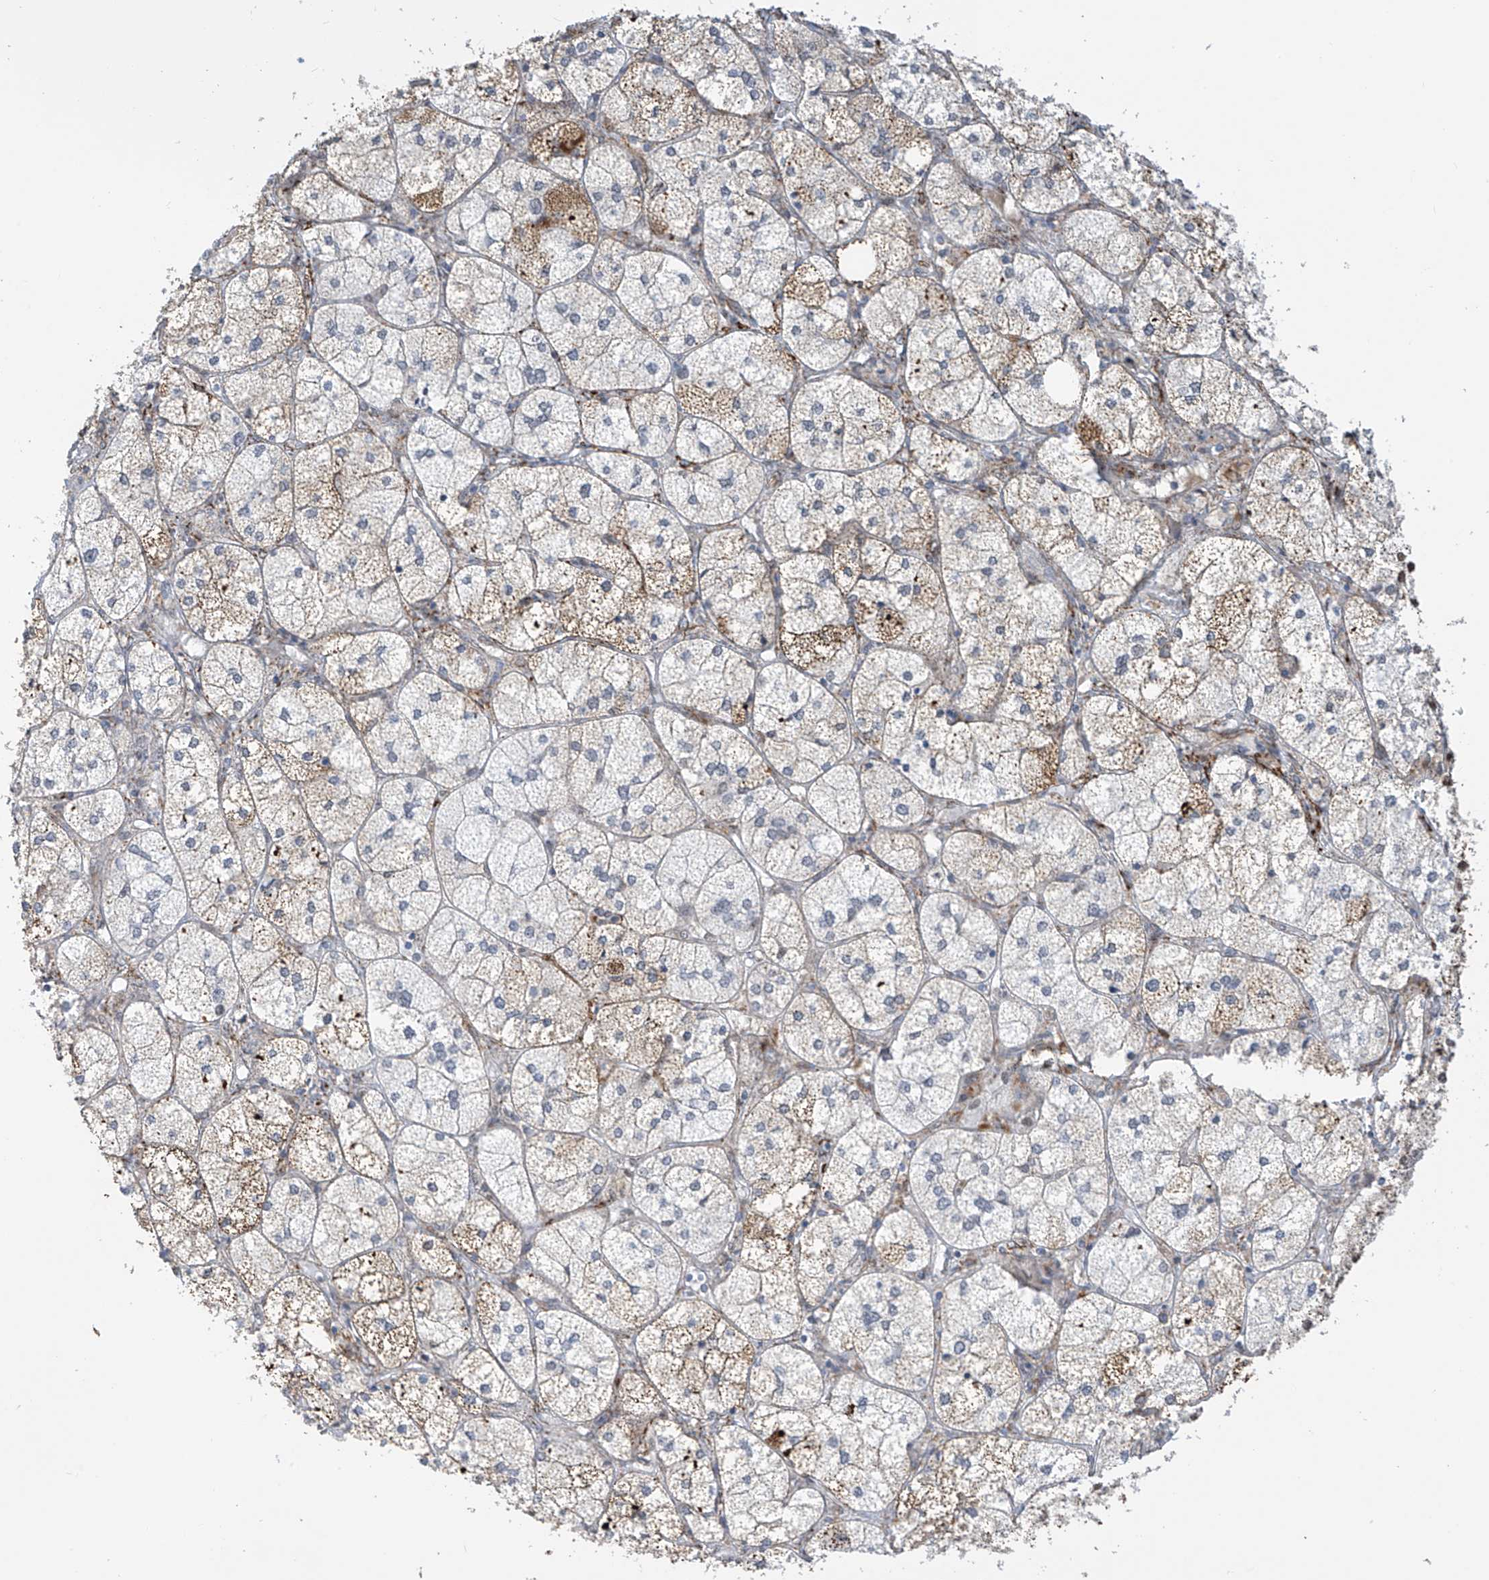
{"staining": {"intensity": "moderate", "quantity": "25%-75%", "location": "nuclear"}, "tissue": "adrenal gland", "cell_type": "Glandular cells", "image_type": "normal", "snomed": [{"axis": "morphology", "description": "Normal tissue, NOS"}, {"axis": "topography", "description": "Adrenal gland"}], "caption": "Glandular cells demonstrate medium levels of moderate nuclear staining in approximately 25%-75% of cells in unremarkable human adrenal gland.", "gene": "PM20D2", "patient": {"sex": "female", "age": 61}}